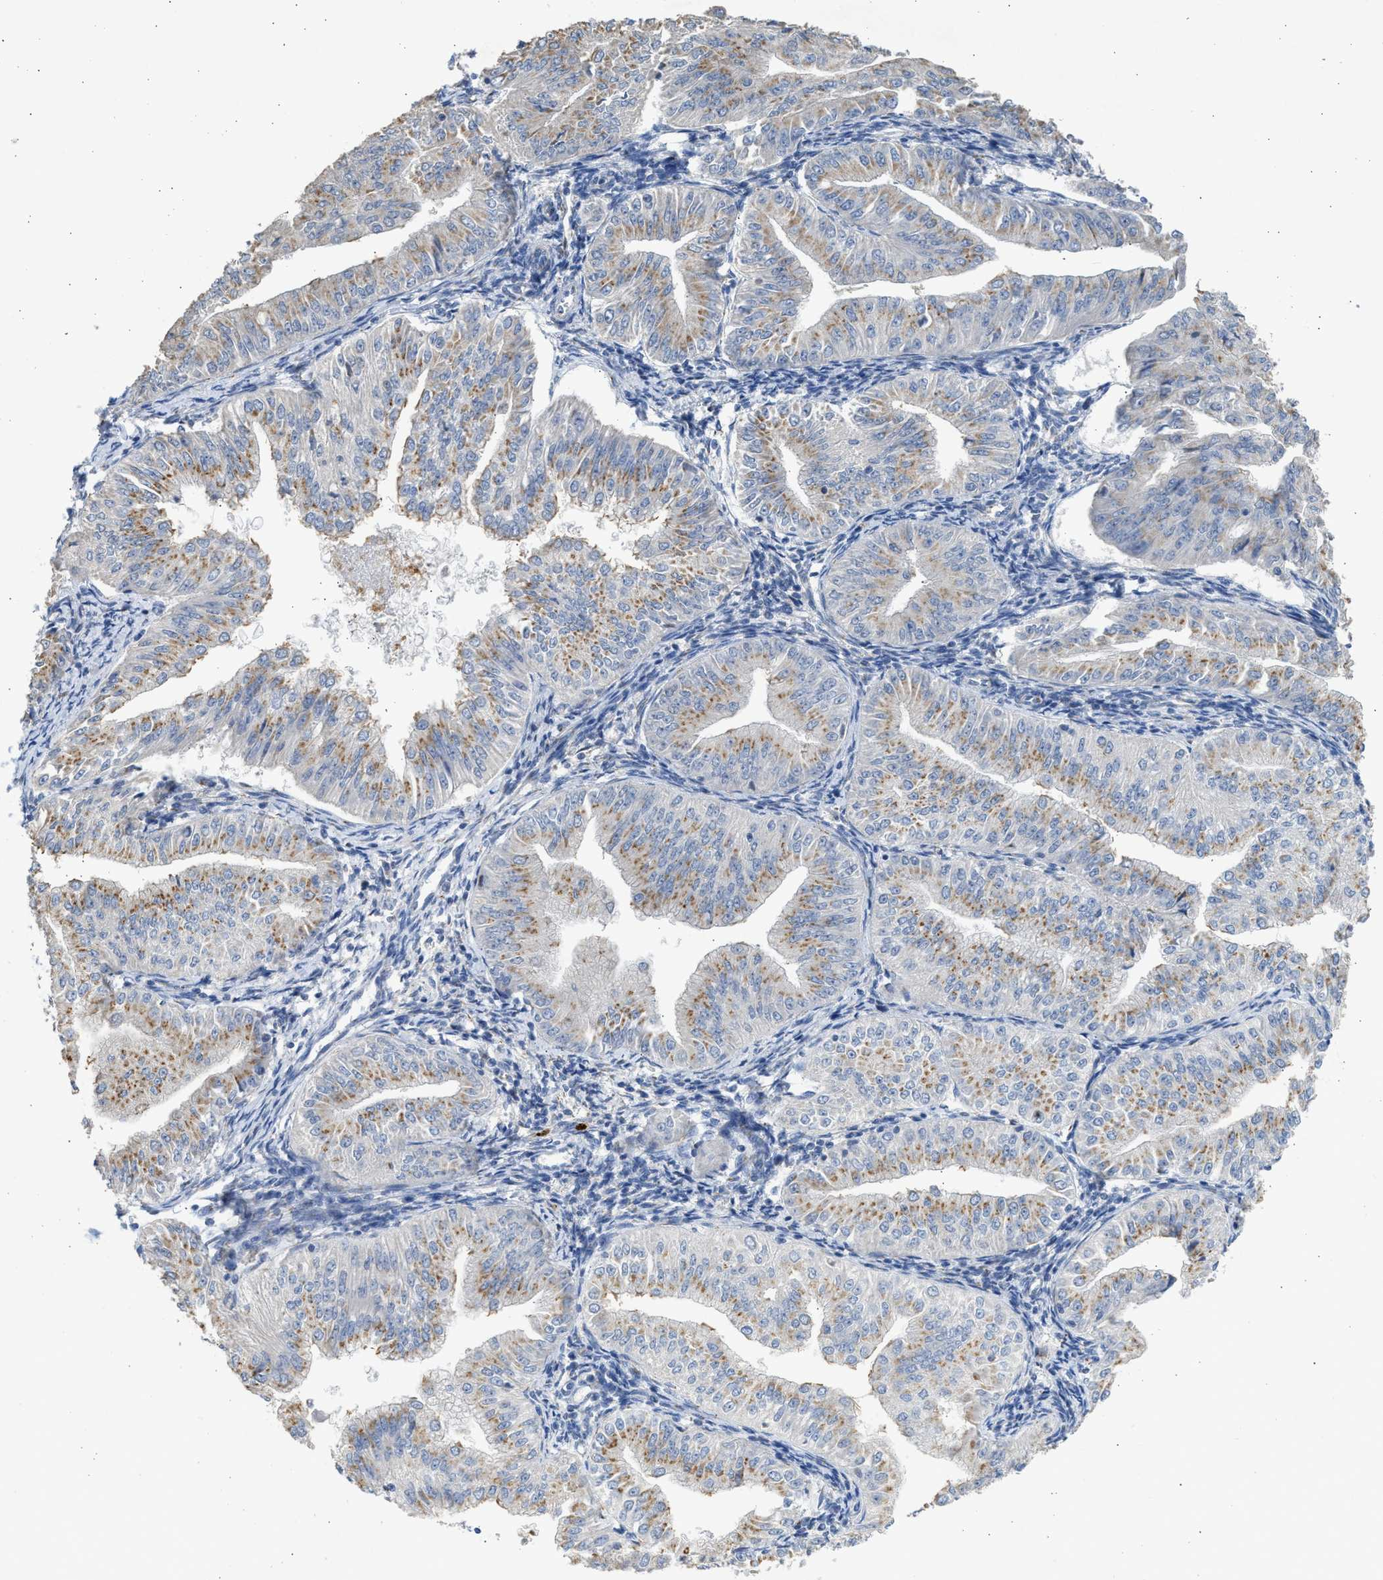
{"staining": {"intensity": "moderate", "quantity": ">75%", "location": "cytoplasmic/membranous"}, "tissue": "endometrial cancer", "cell_type": "Tumor cells", "image_type": "cancer", "snomed": [{"axis": "morphology", "description": "Normal tissue, NOS"}, {"axis": "morphology", "description": "Adenocarcinoma, NOS"}, {"axis": "topography", "description": "Endometrium"}], "caption": "IHC (DAB (3,3'-diaminobenzidine)) staining of endometrial cancer displays moderate cytoplasmic/membranous protein staining in approximately >75% of tumor cells. Using DAB (3,3'-diaminobenzidine) (brown) and hematoxylin (blue) stains, captured at high magnification using brightfield microscopy.", "gene": "IPO8", "patient": {"sex": "female", "age": 53}}